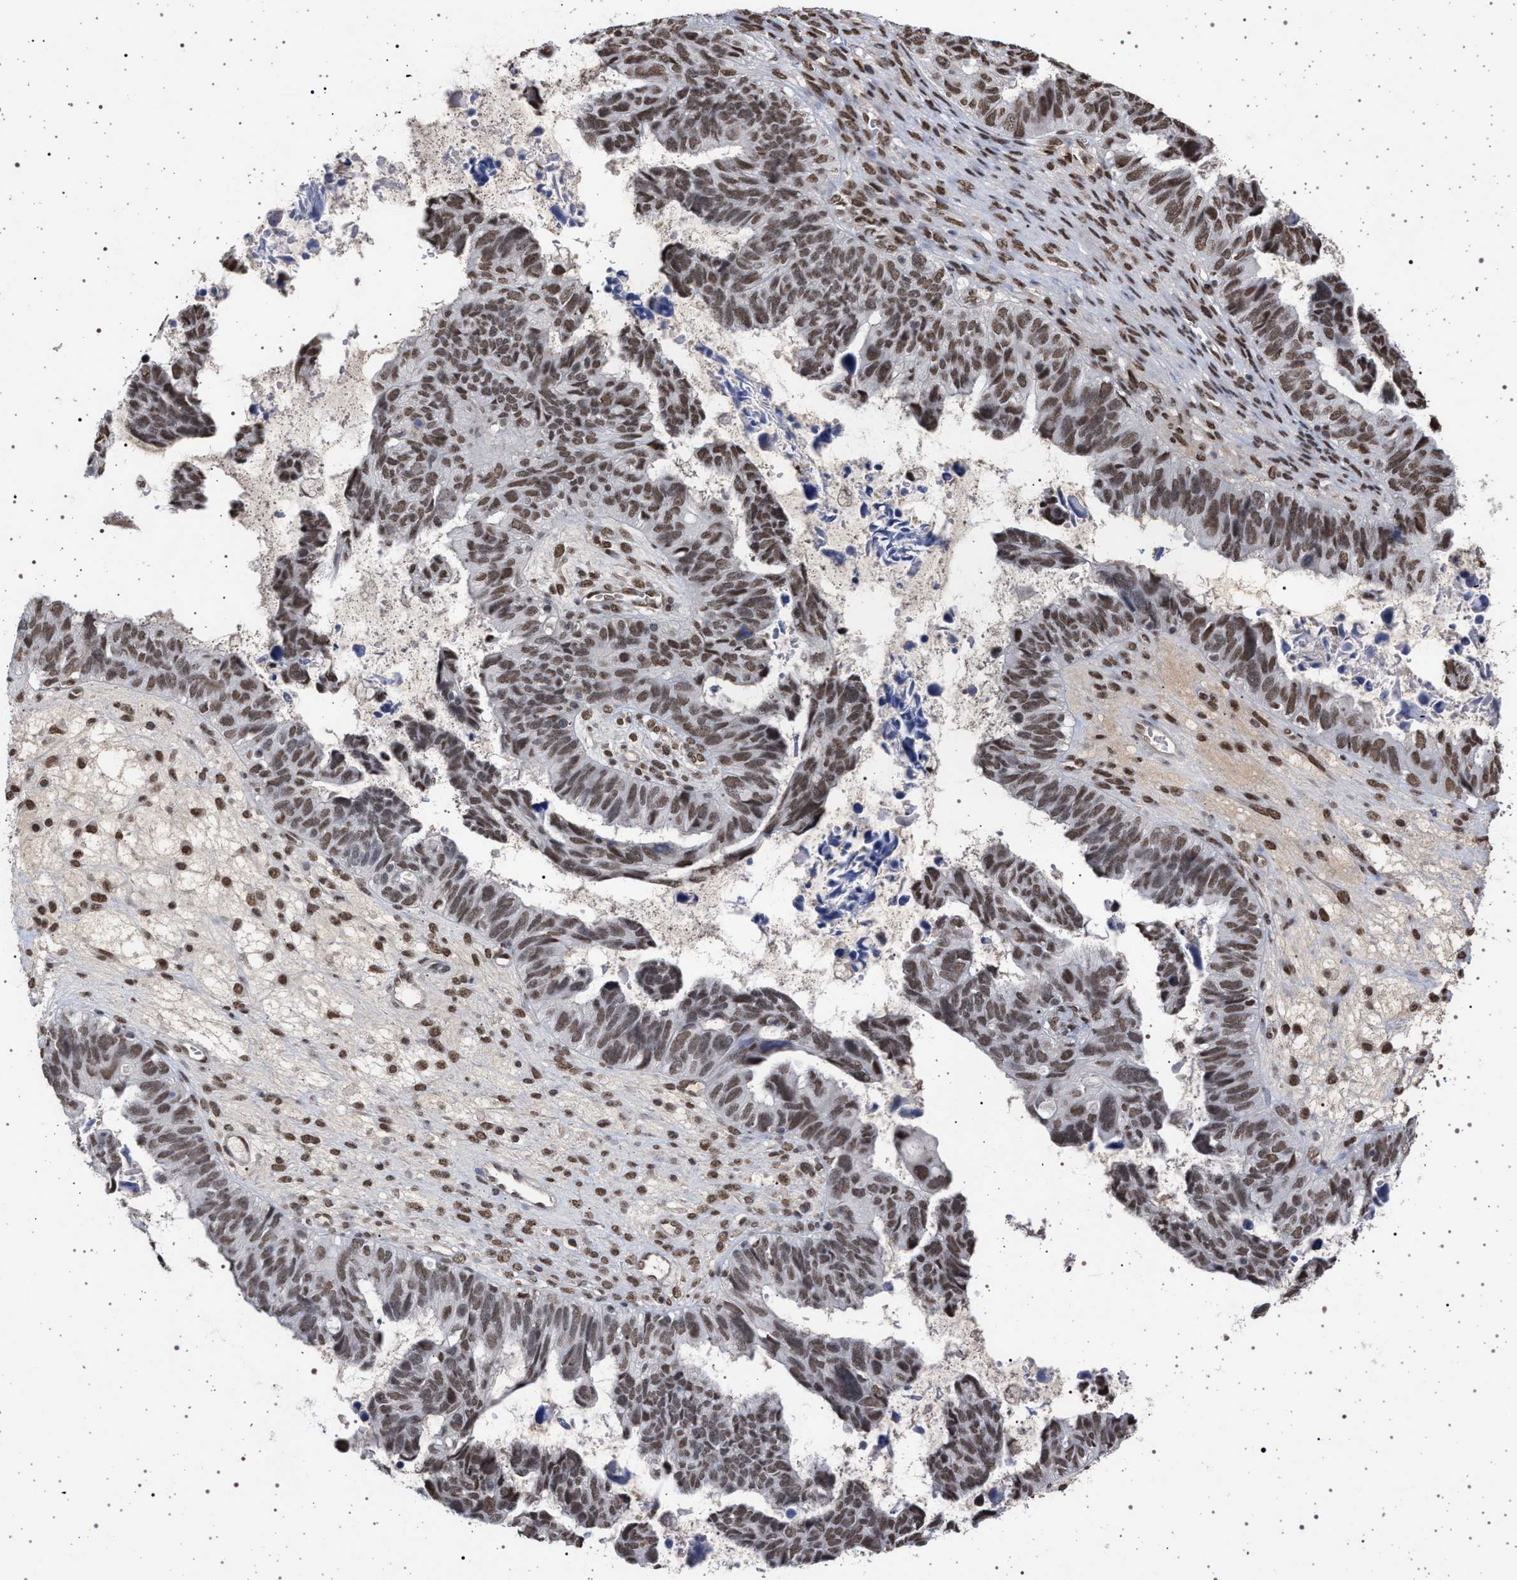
{"staining": {"intensity": "moderate", "quantity": ">75%", "location": "nuclear"}, "tissue": "ovarian cancer", "cell_type": "Tumor cells", "image_type": "cancer", "snomed": [{"axis": "morphology", "description": "Cystadenocarcinoma, serous, NOS"}, {"axis": "topography", "description": "Ovary"}], "caption": "A micrograph showing moderate nuclear positivity in about >75% of tumor cells in serous cystadenocarcinoma (ovarian), as visualized by brown immunohistochemical staining.", "gene": "PHF12", "patient": {"sex": "female", "age": 79}}